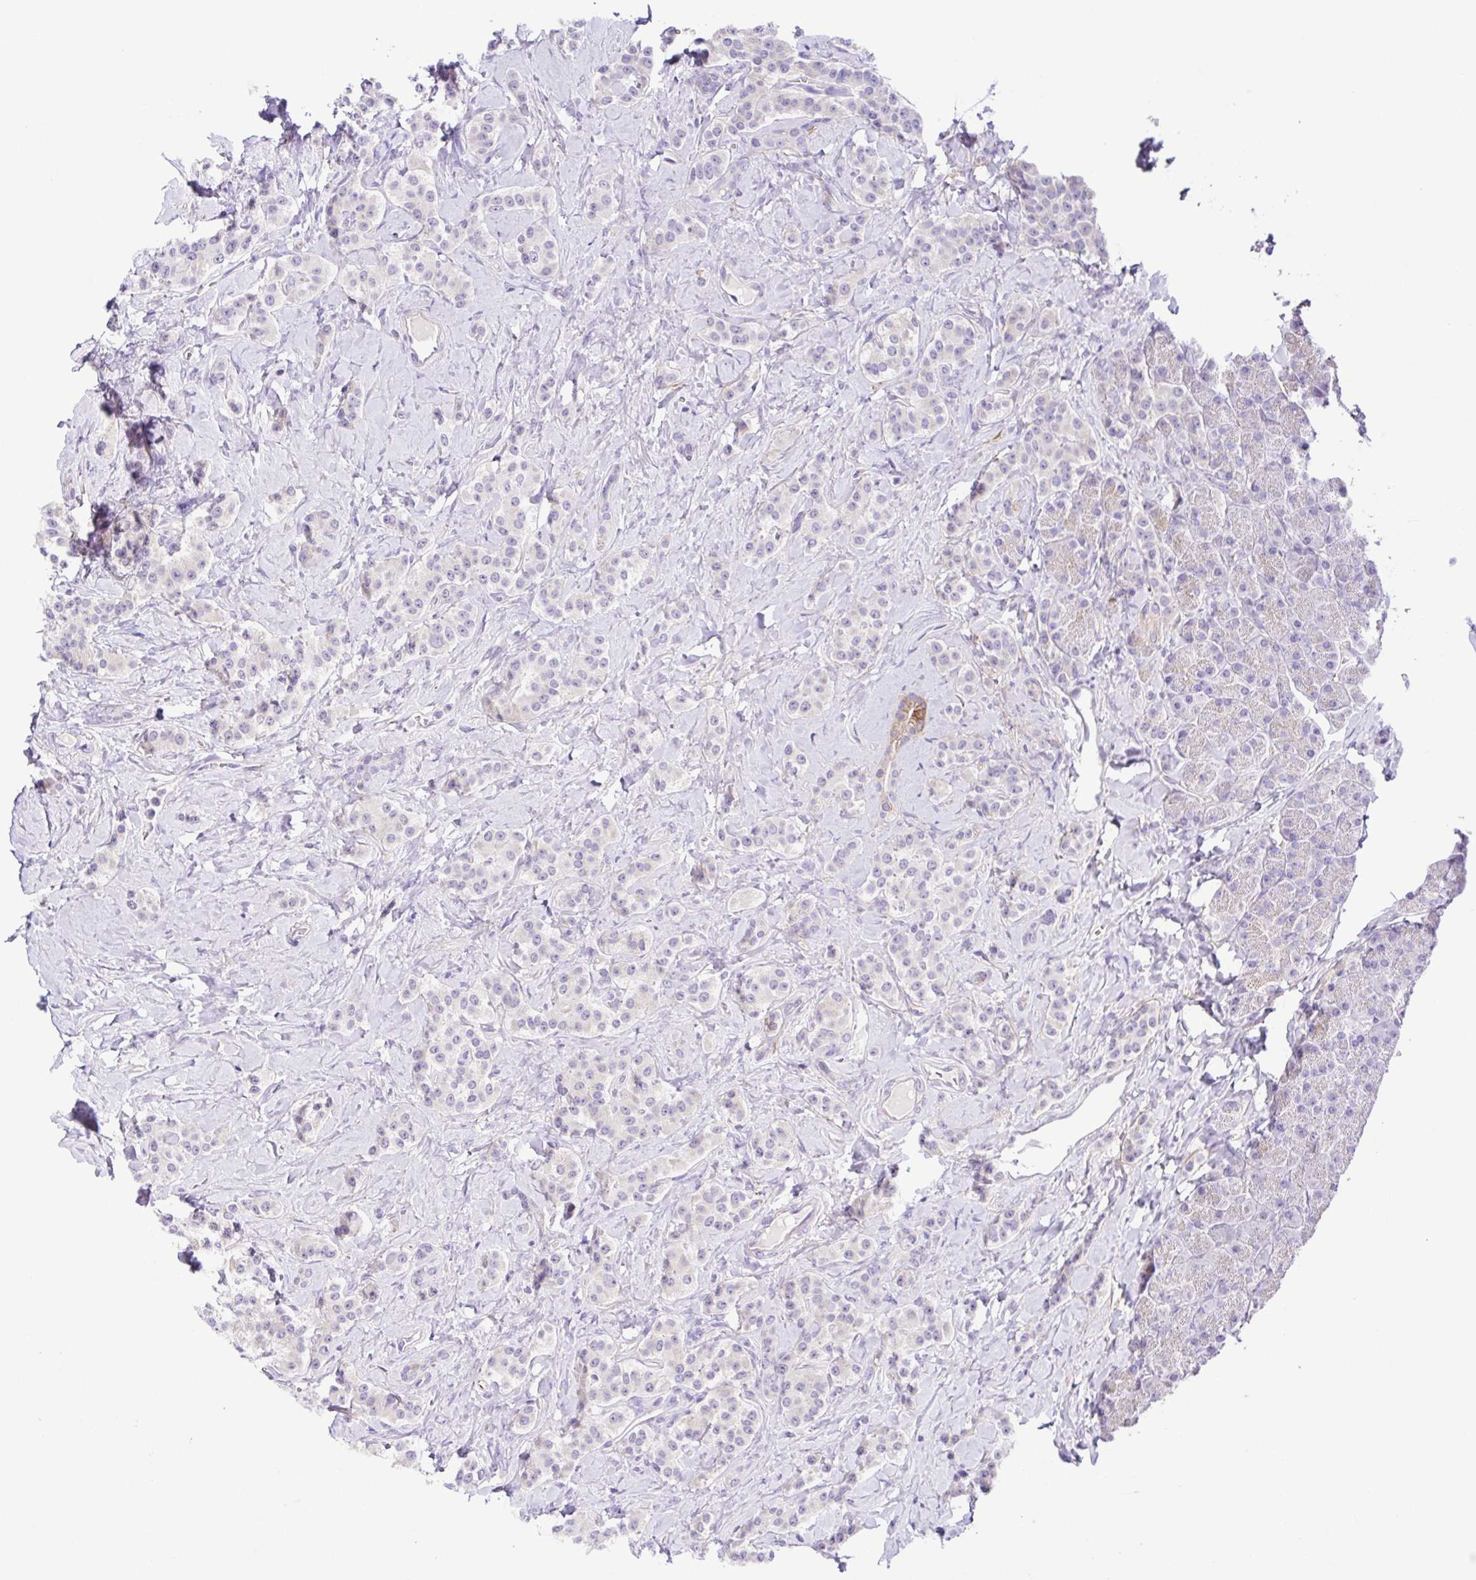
{"staining": {"intensity": "negative", "quantity": "none", "location": "none"}, "tissue": "carcinoid", "cell_type": "Tumor cells", "image_type": "cancer", "snomed": [{"axis": "morphology", "description": "Normal tissue, NOS"}, {"axis": "morphology", "description": "Carcinoid, malignant, NOS"}, {"axis": "topography", "description": "Pancreas"}], "caption": "Tumor cells are negative for brown protein staining in carcinoid. (Brightfield microscopy of DAB (3,3'-diaminobenzidine) IHC at high magnification).", "gene": "DCLK2", "patient": {"sex": "male", "age": 36}}